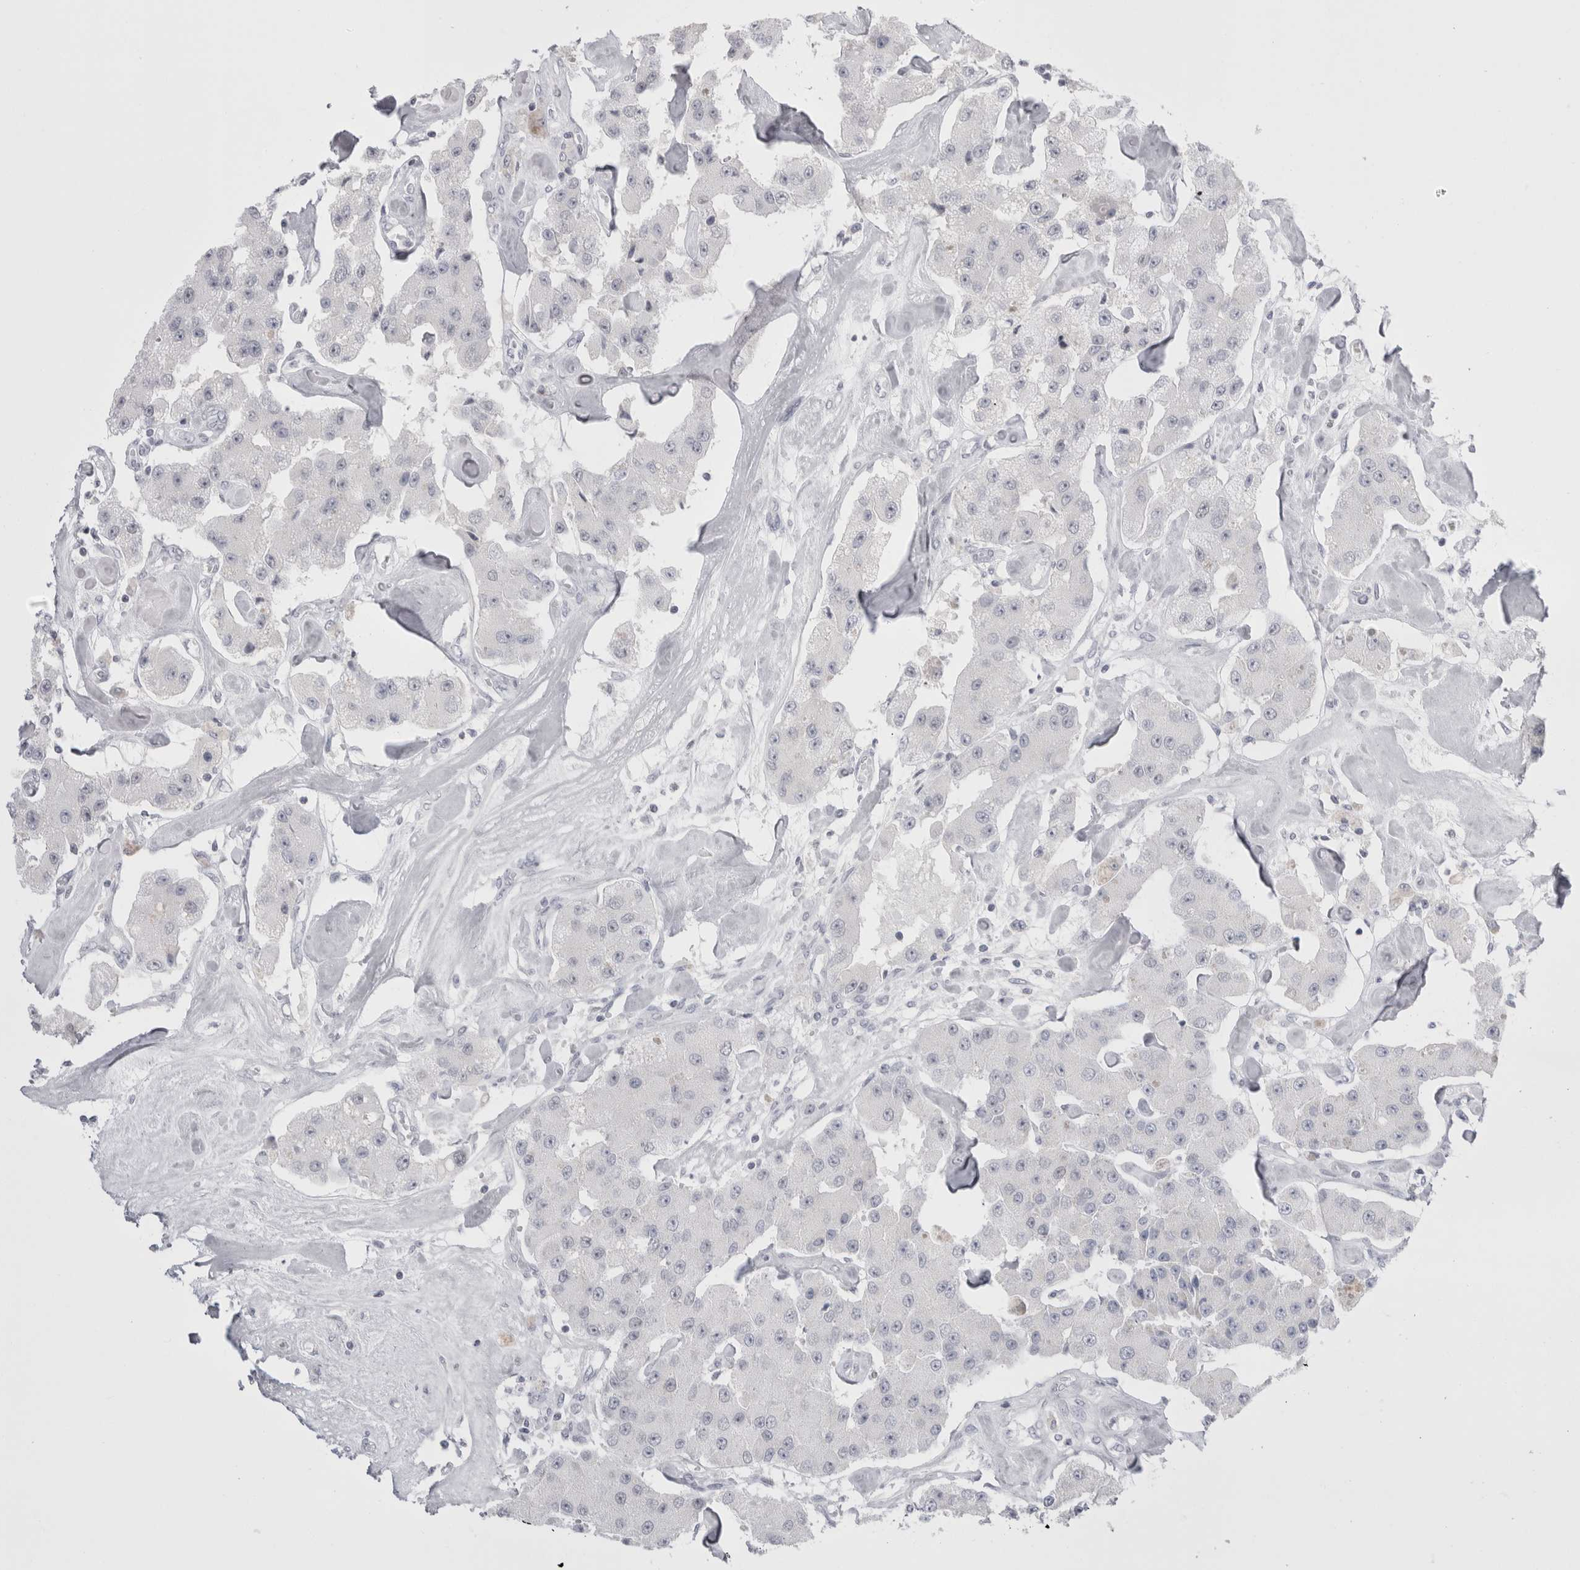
{"staining": {"intensity": "negative", "quantity": "none", "location": "none"}, "tissue": "carcinoid", "cell_type": "Tumor cells", "image_type": "cancer", "snomed": [{"axis": "morphology", "description": "Carcinoid, malignant, NOS"}, {"axis": "topography", "description": "Pancreas"}], "caption": "DAB immunohistochemical staining of human carcinoid exhibits no significant positivity in tumor cells. Nuclei are stained in blue.", "gene": "FNDC8", "patient": {"sex": "male", "age": 41}}